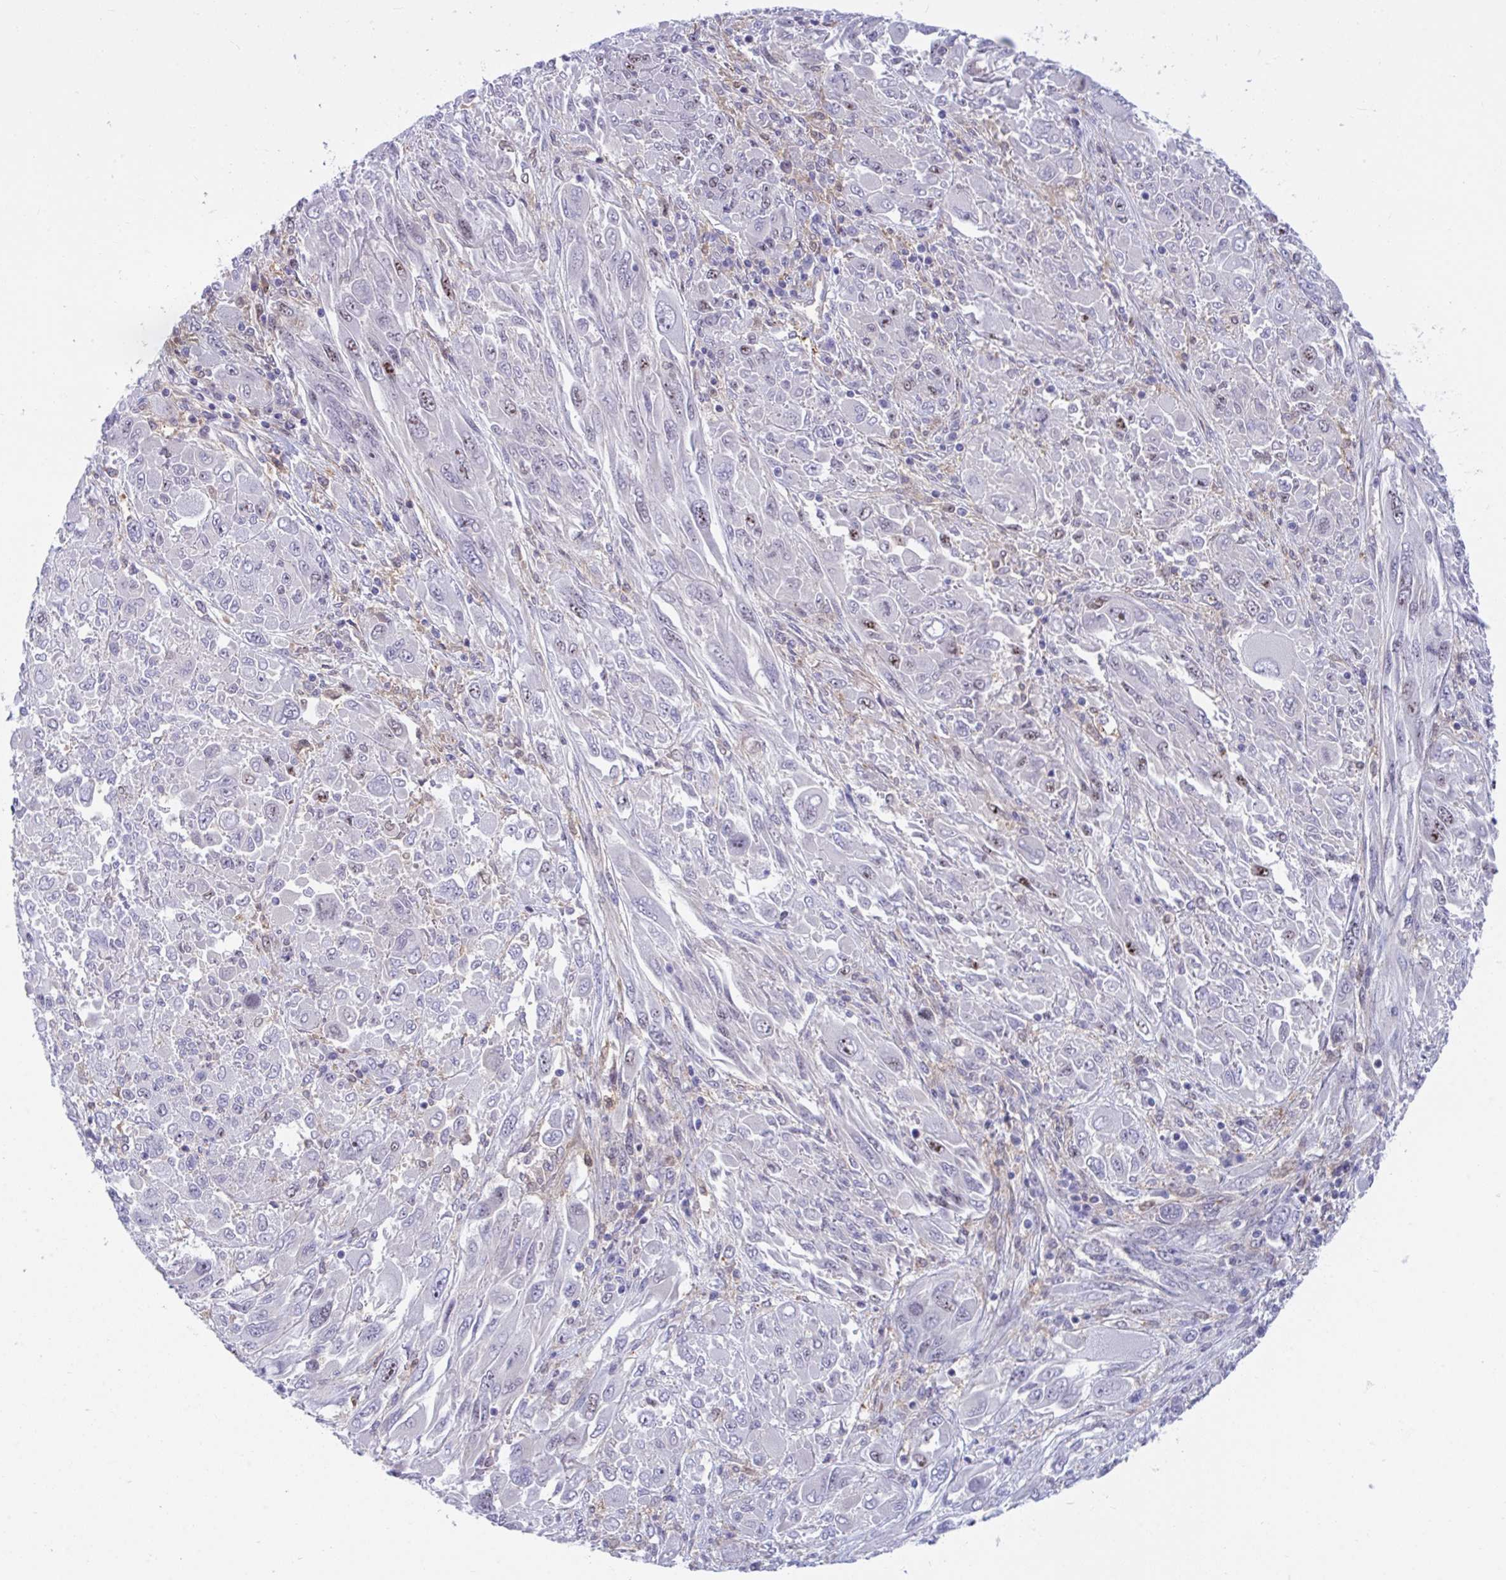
{"staining": {"intensity": "moderate", "quantity": "<25%", "location": "nuclear"}, "tissue": "melanoma", "cell_type": "Tumor cells", "image_type": "cancer", "snomed": [{"axis": "morphology", "description": "Malignant melanoma, NOS"}, {"axis": "topography", "description": "Skin"}], "caption": "This photomicrograph displays immunohistochemistry (IHC) staining of human melanoma, with low moderate nuclear expression in approximately <25% of tumor cells.", "gene": "CENPQ", "patient": {"sex": "female", "age": 91}}